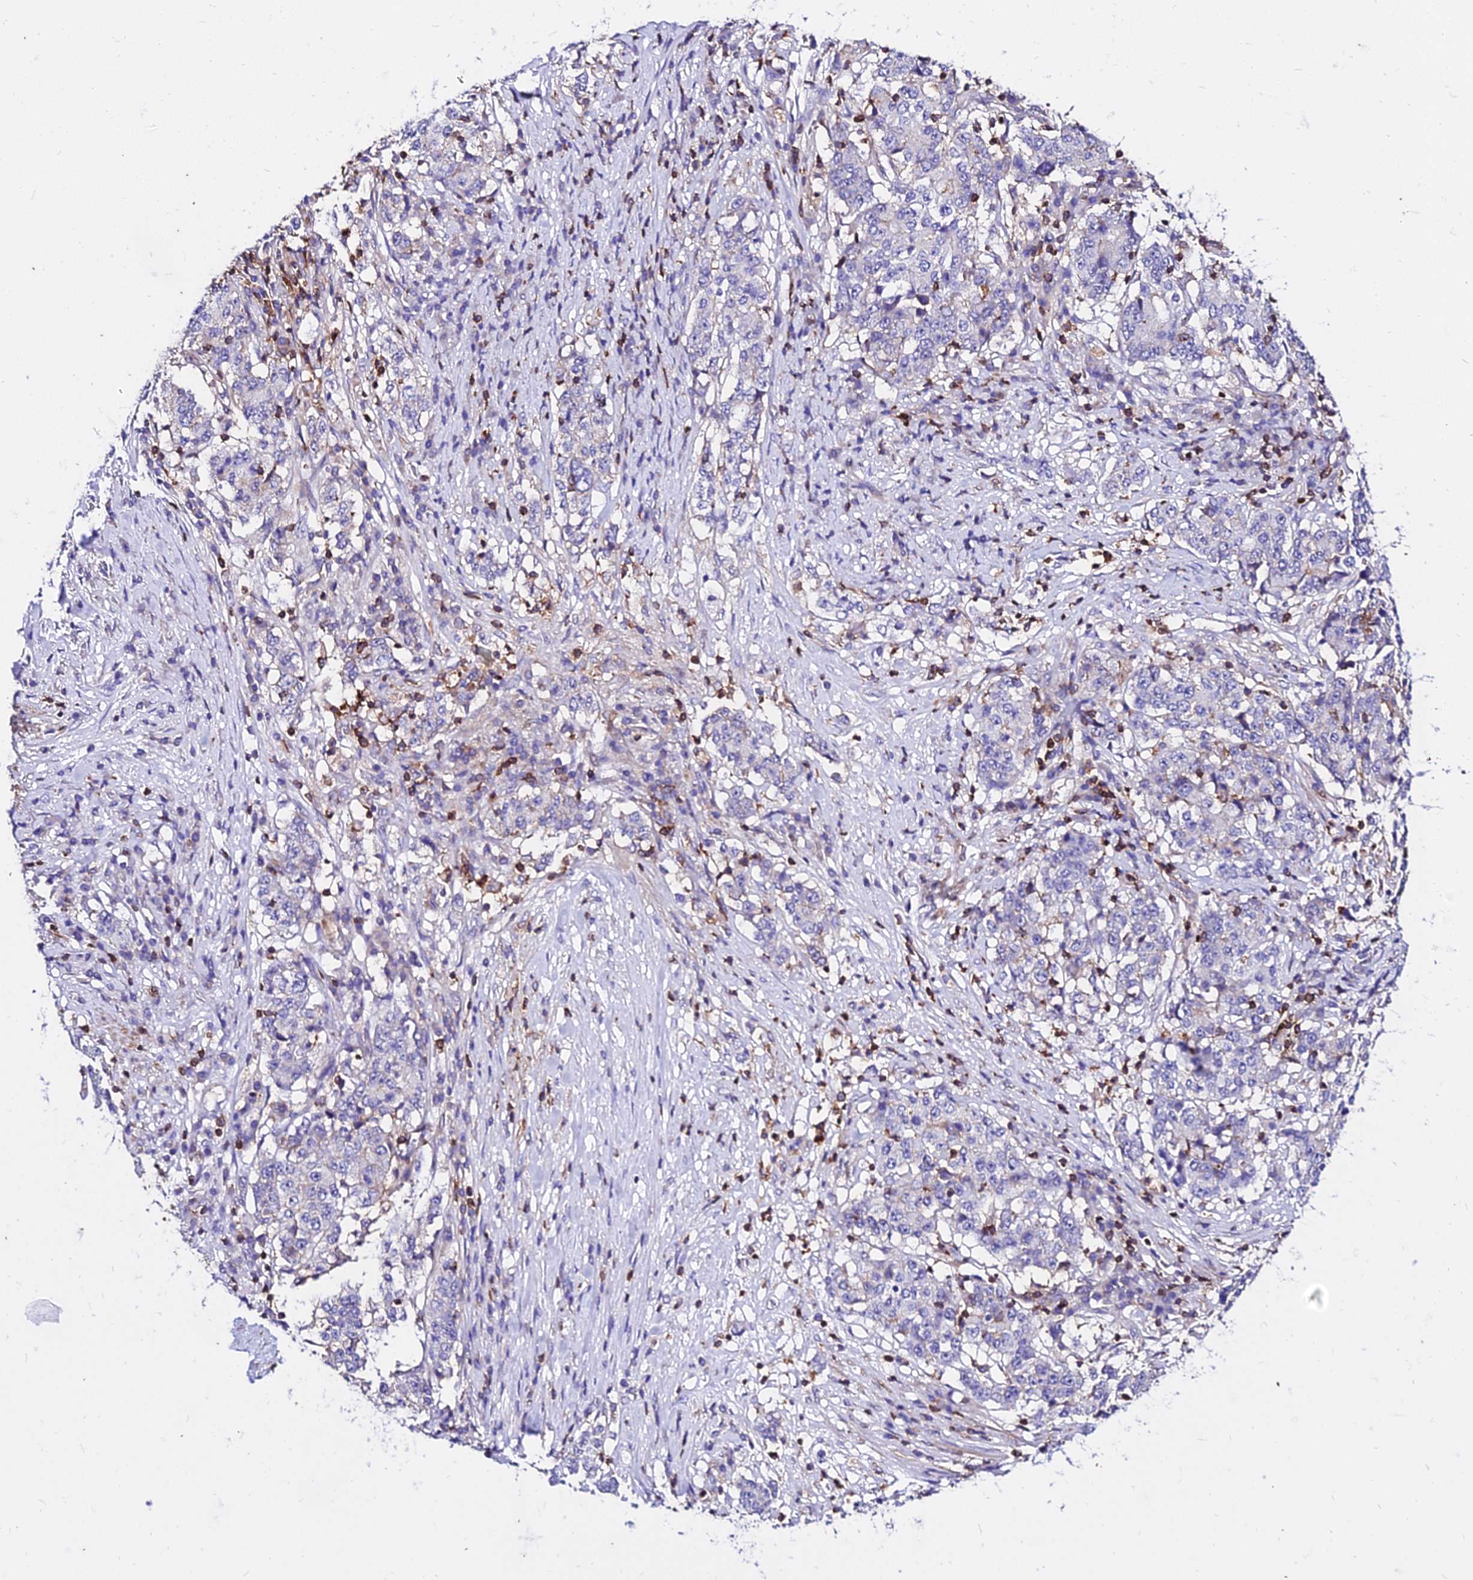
{"staining": {"intensity": "negative", "quantity": "none", "location": "none"}, "tissue": "stomach cancer", "cell_type": "Tumor cells", "image_type": "cancer", "snomed": [{"axis": "morphology", "description": "Adenocarcinoma, NOS"}, {"axis": "topography", "description": "Stomach"}], "caption": "IHC of stomach cancer (adenocarcinoma) demonstrates no staining in tumor cells.", "gene": "CSRP1", "patient": {"sex": "male", "age": 59}}